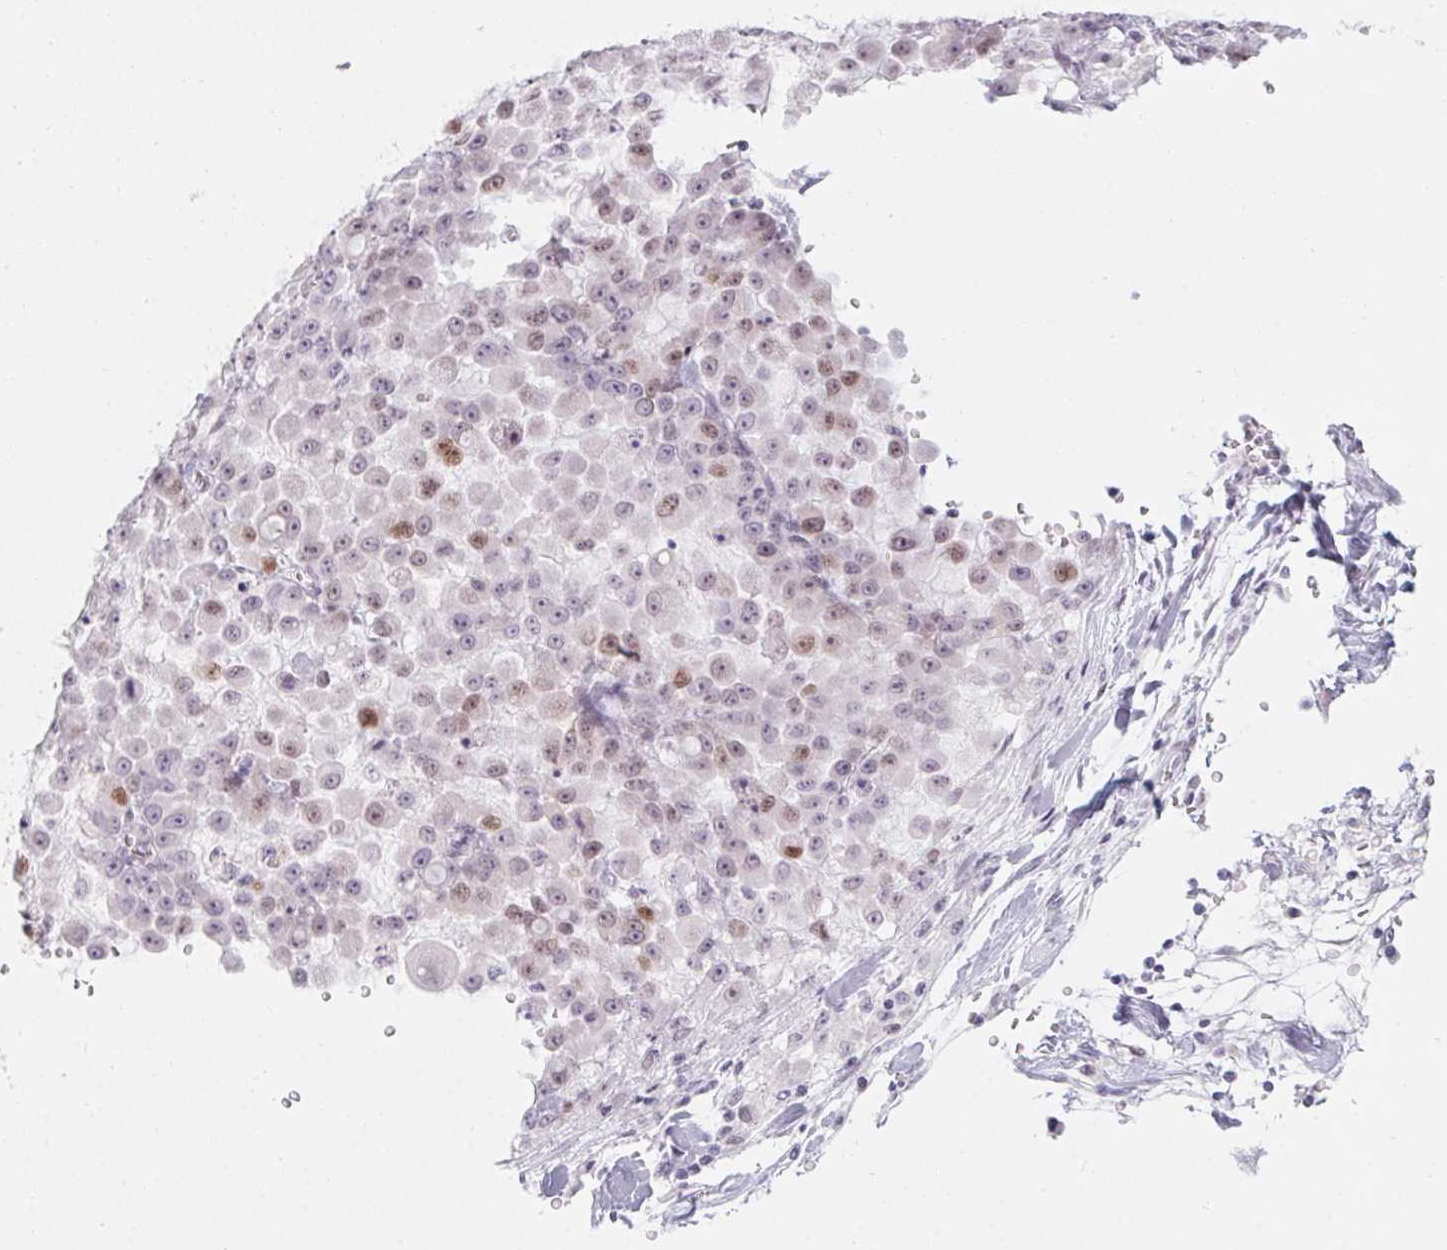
{"staining": {"intensity": "moderate", "quantity": "<25%", "location": "nuclear"}, "tissue": "stomach cancer", "cell_type": "Tumor cells", "image_type": "cancer", "snomed": [{"axis": "morphology", "description": "Adenocarcinoma, NOS"}, {"axis": "topography", "description": "Stomach"}], "caption": "A brown stain labels moderate nuclear expression of a protein in stomach cancer tumor cells.", "gene": "KCNQ2", "patient": {"sex": "female", "age": 76}}